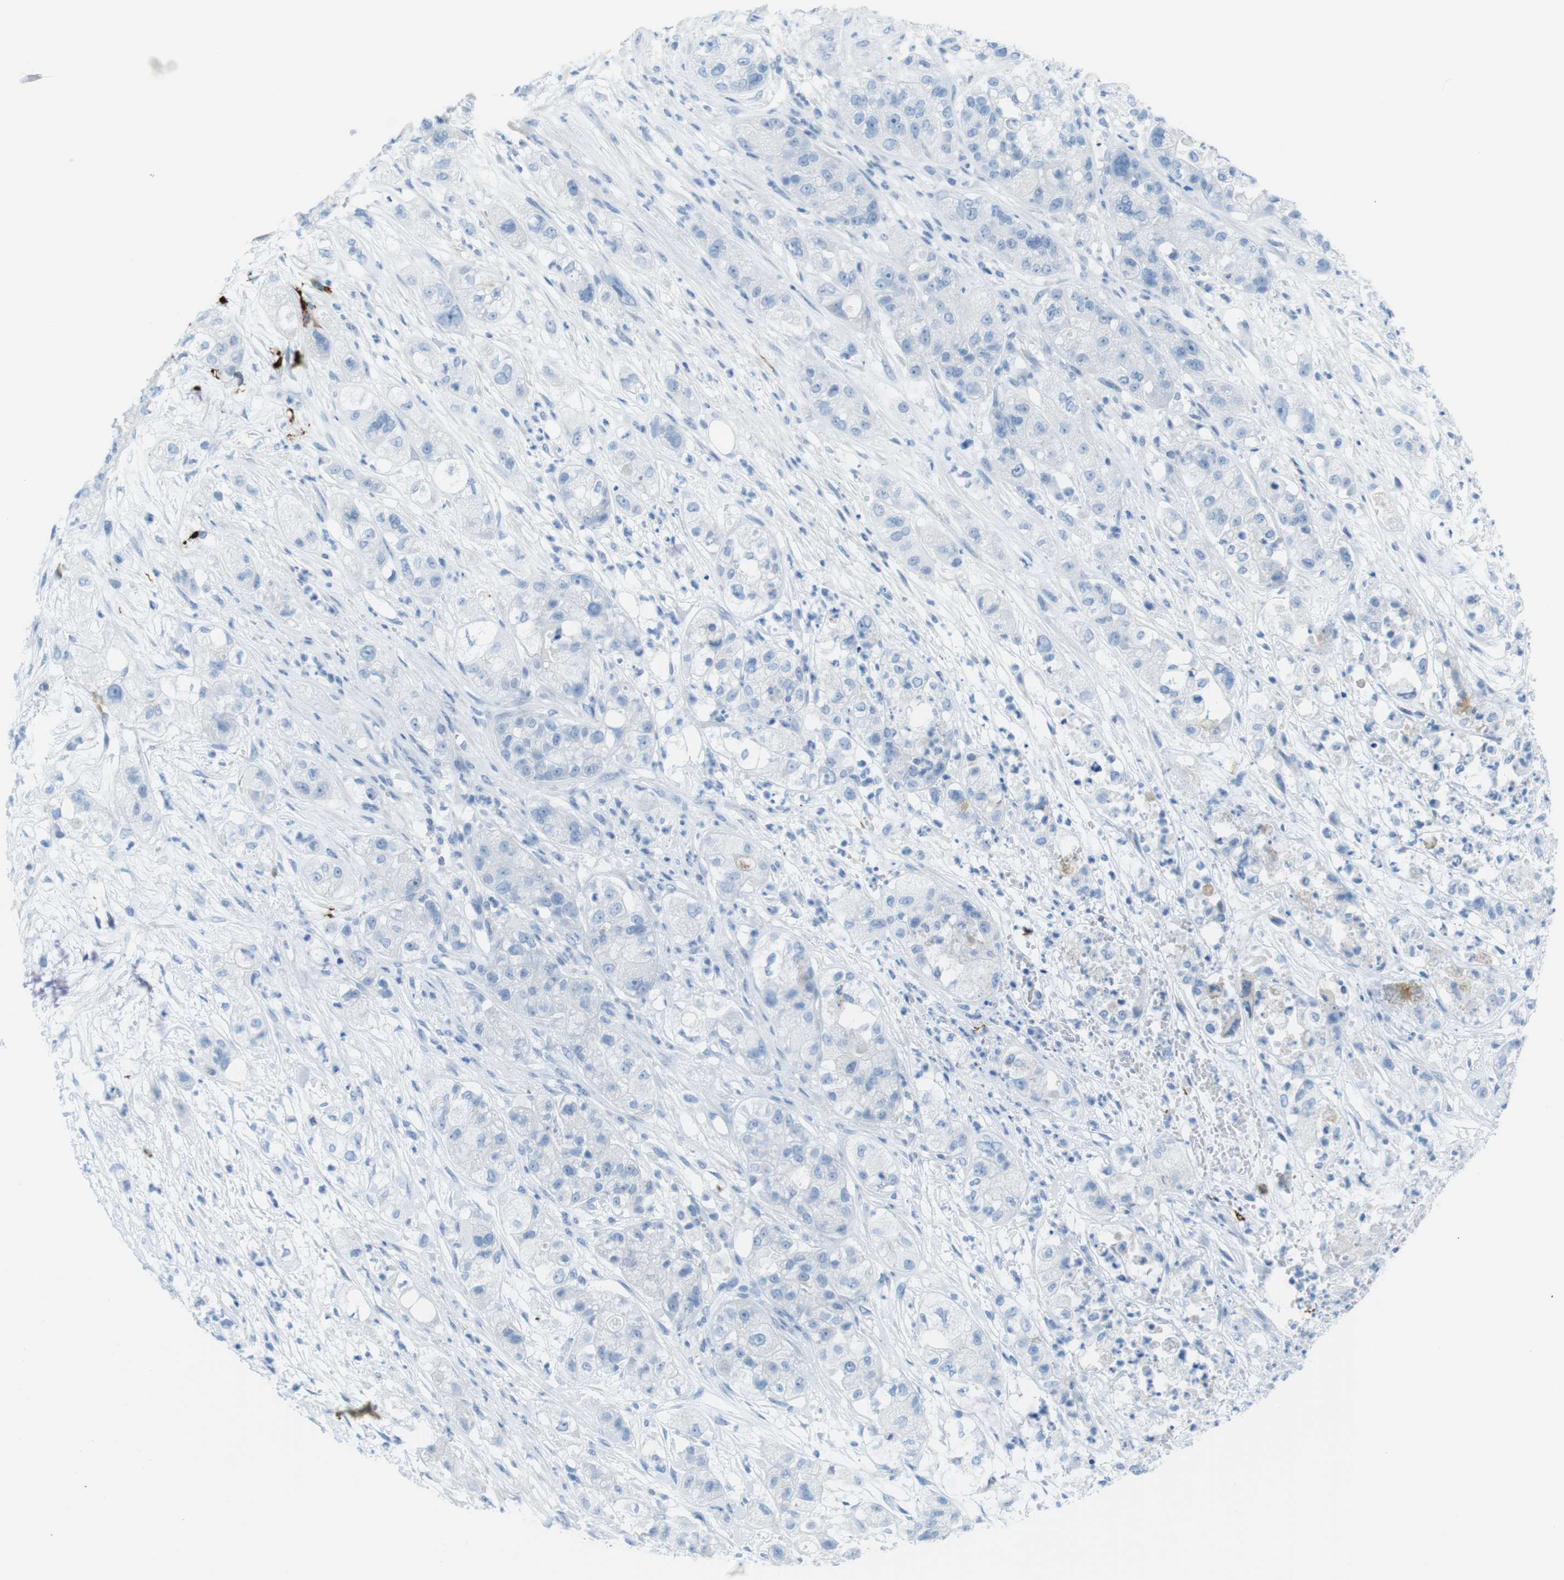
{"staining": {"intensity": "negative", "quantity": "none", "location": "none"}, "tissue": "pancreatic cancer", "cell_type": "Tumor cells", "image_type": "cancer", "snomed": [{"axis": "morphology", "description": "Adenocarcinoma, NOS"}, {"axis": "topography", "description": "Pancreas"}], "caption": "Human pancreatic cancer stained for a protein using immunohistochemistry shows no positivity in tumor cells.", "gene": "GAP43", "patient": {"sex": "female", "age": 78}}